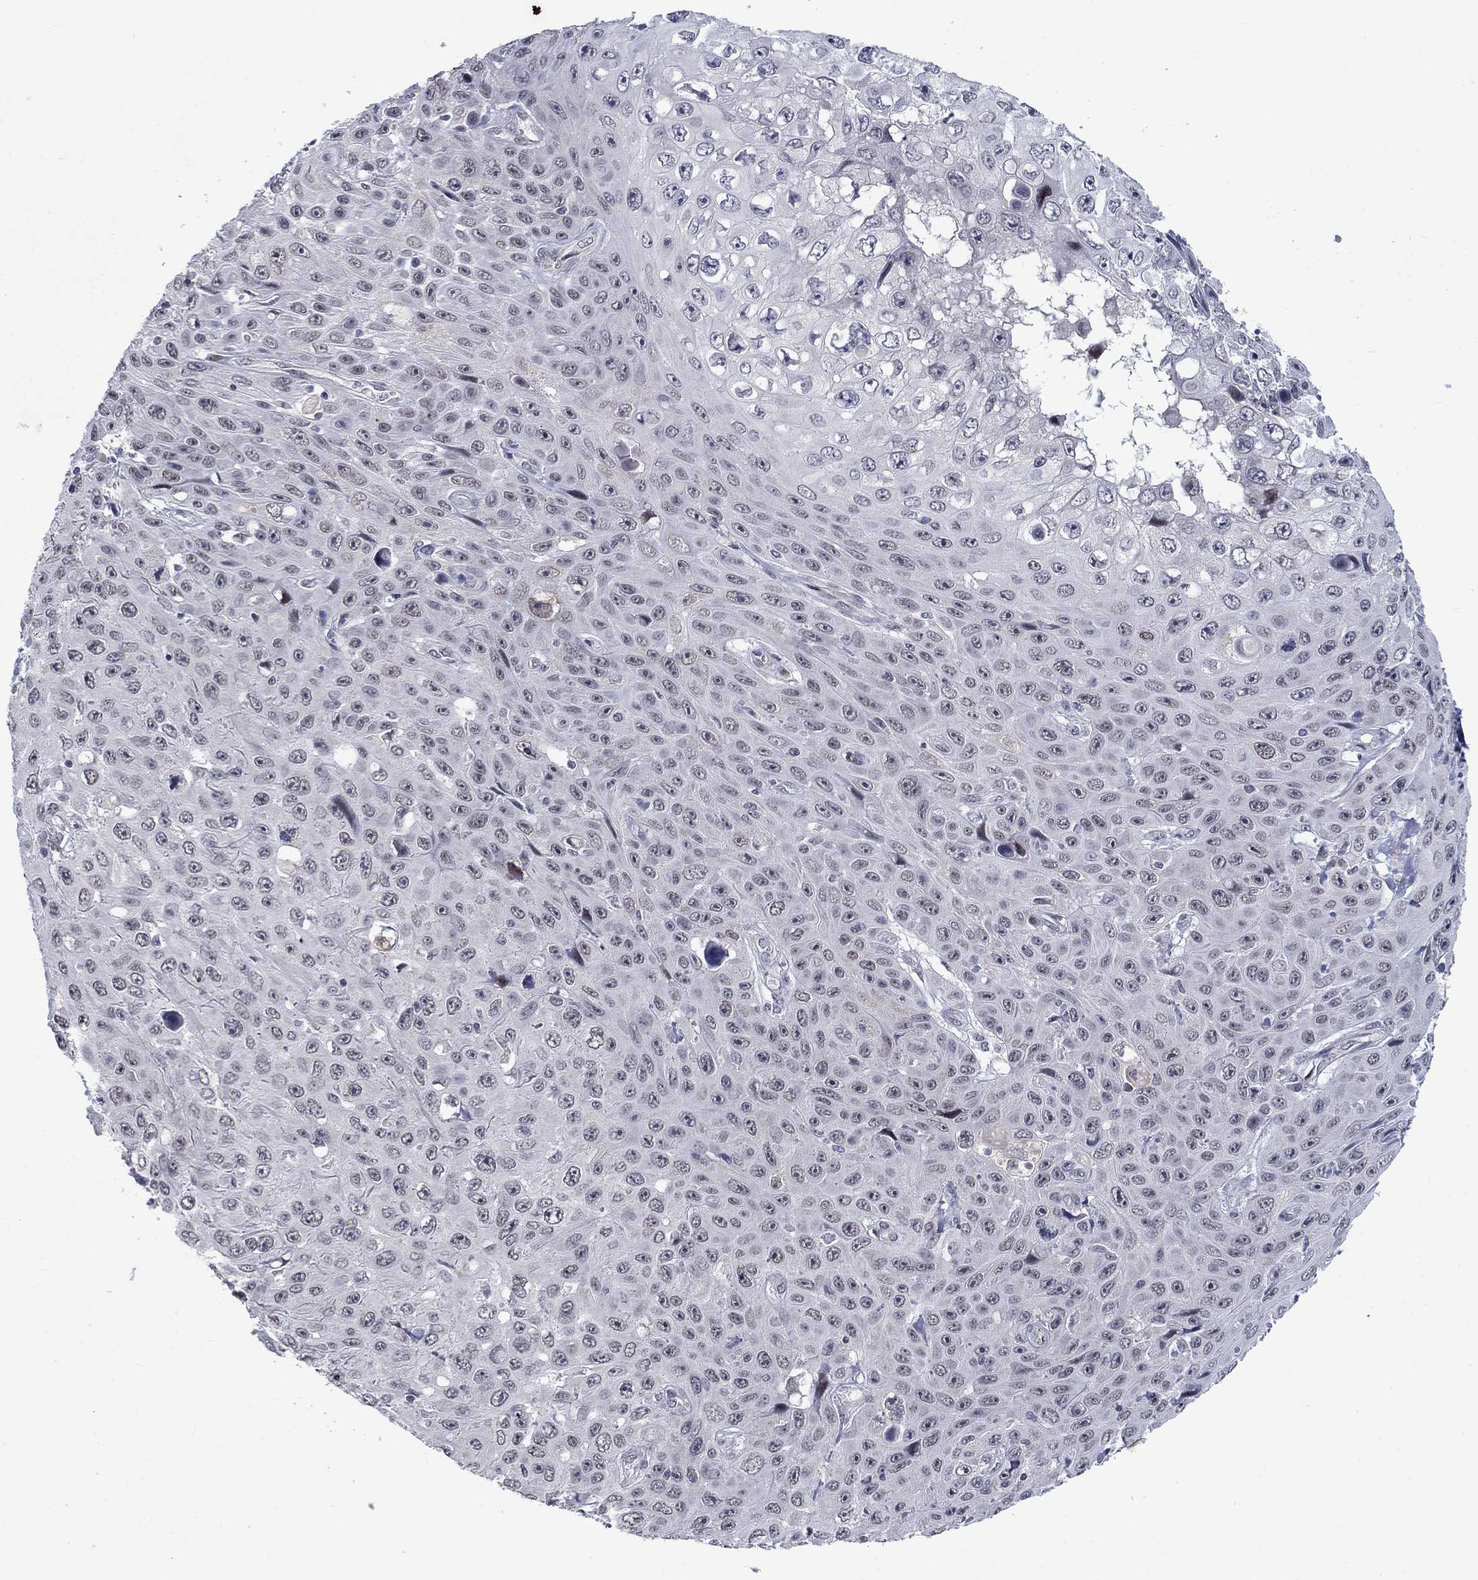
{"staining": {"intensity": "negative", "quantity": "none", "location": "none"}, "tissue": "skin cancer", "cell_type": "Tumor cells", "image_type": "cancer", "snomed": [{"axis": "morphology", "description": "Squamous cell carcinoma, NOS"}, {"axis": "topography", "description": "Skin"}], "caption": "Immunohistochemistry (IHC) histopathology image of neoplastic tissue: skin cancer stained with DAB (3,3'-diaminobenzidine) demonstrates no significant protein positivity in tumor cells.", "gene": "KCNJ16", "patient": {"sex": "male", "age": 82}}